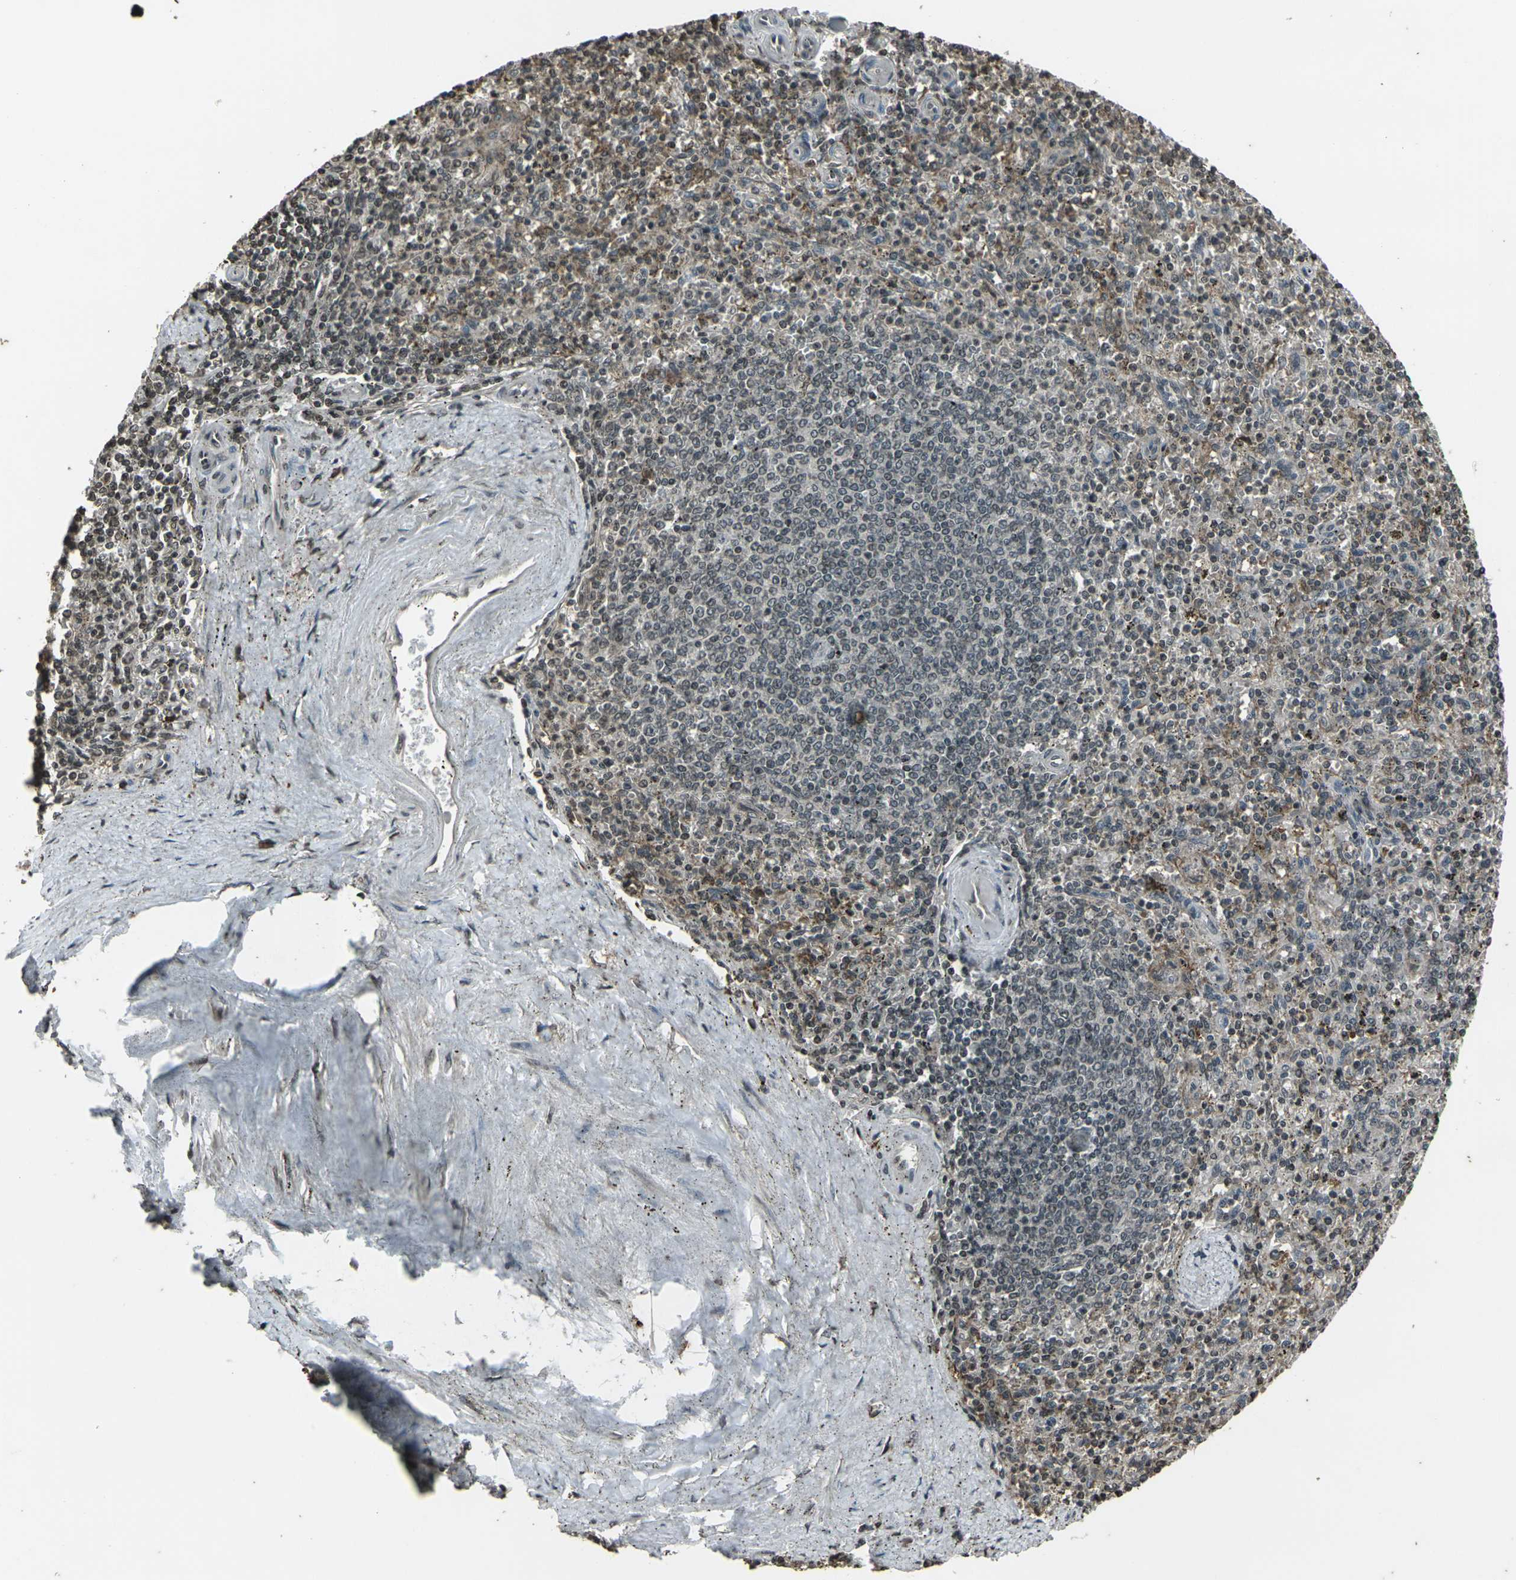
{"staining": {"intensity": "weak", "quantity": "25%-75%", "location": "cytoplasmic/membranous,nuclear"}, "tissue": "spleen", "cell_type": "Cells in red pulp", "image_type": "normal", "snomed": [{"axis": "morphology", "description": "Normal tissue, NOS"}, {"axis": "topography", "description": "Spleen"}], "caption": "IHC micrograph of unremarkable spleen: human spleen stained using immunohistochemistry demonstrates low levels of weak protein expression localized specifically in the cytoplasmic/membranous,nuclear of cells in red pulp, appearing as a cytoplasmic/membranous,nuclear brown color.", "gene": "PRPF8", "patient": {"sex": "male", "age": 72}}